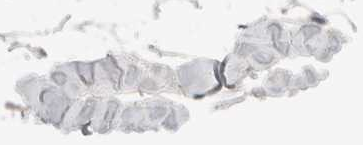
{"staining": {"intensity": "weak", "quantity": ">75%", "location": "cytoplasmic/membranous"}, "tissue": "adipose tissue", "cell_type": "Adipocytes", "image_type": "normal", "snomed": [{"axis": "morphology", "description": "Normal tissue, NOS"}, {"axis": "morphology", "description": "Fibrosis, NOS"}, {"axis": "topography", "description": "Breast"}, {"axis": "topography", "description": "Adipose tissue"}], "caption": "Adipocytes demonstrate low levels of weak cytoplasmic/membranous expression in approximately >75% of cells in normal adipose tissue.", "gene": "SGK1", "patient": {"sex": "female", "age": 39}}